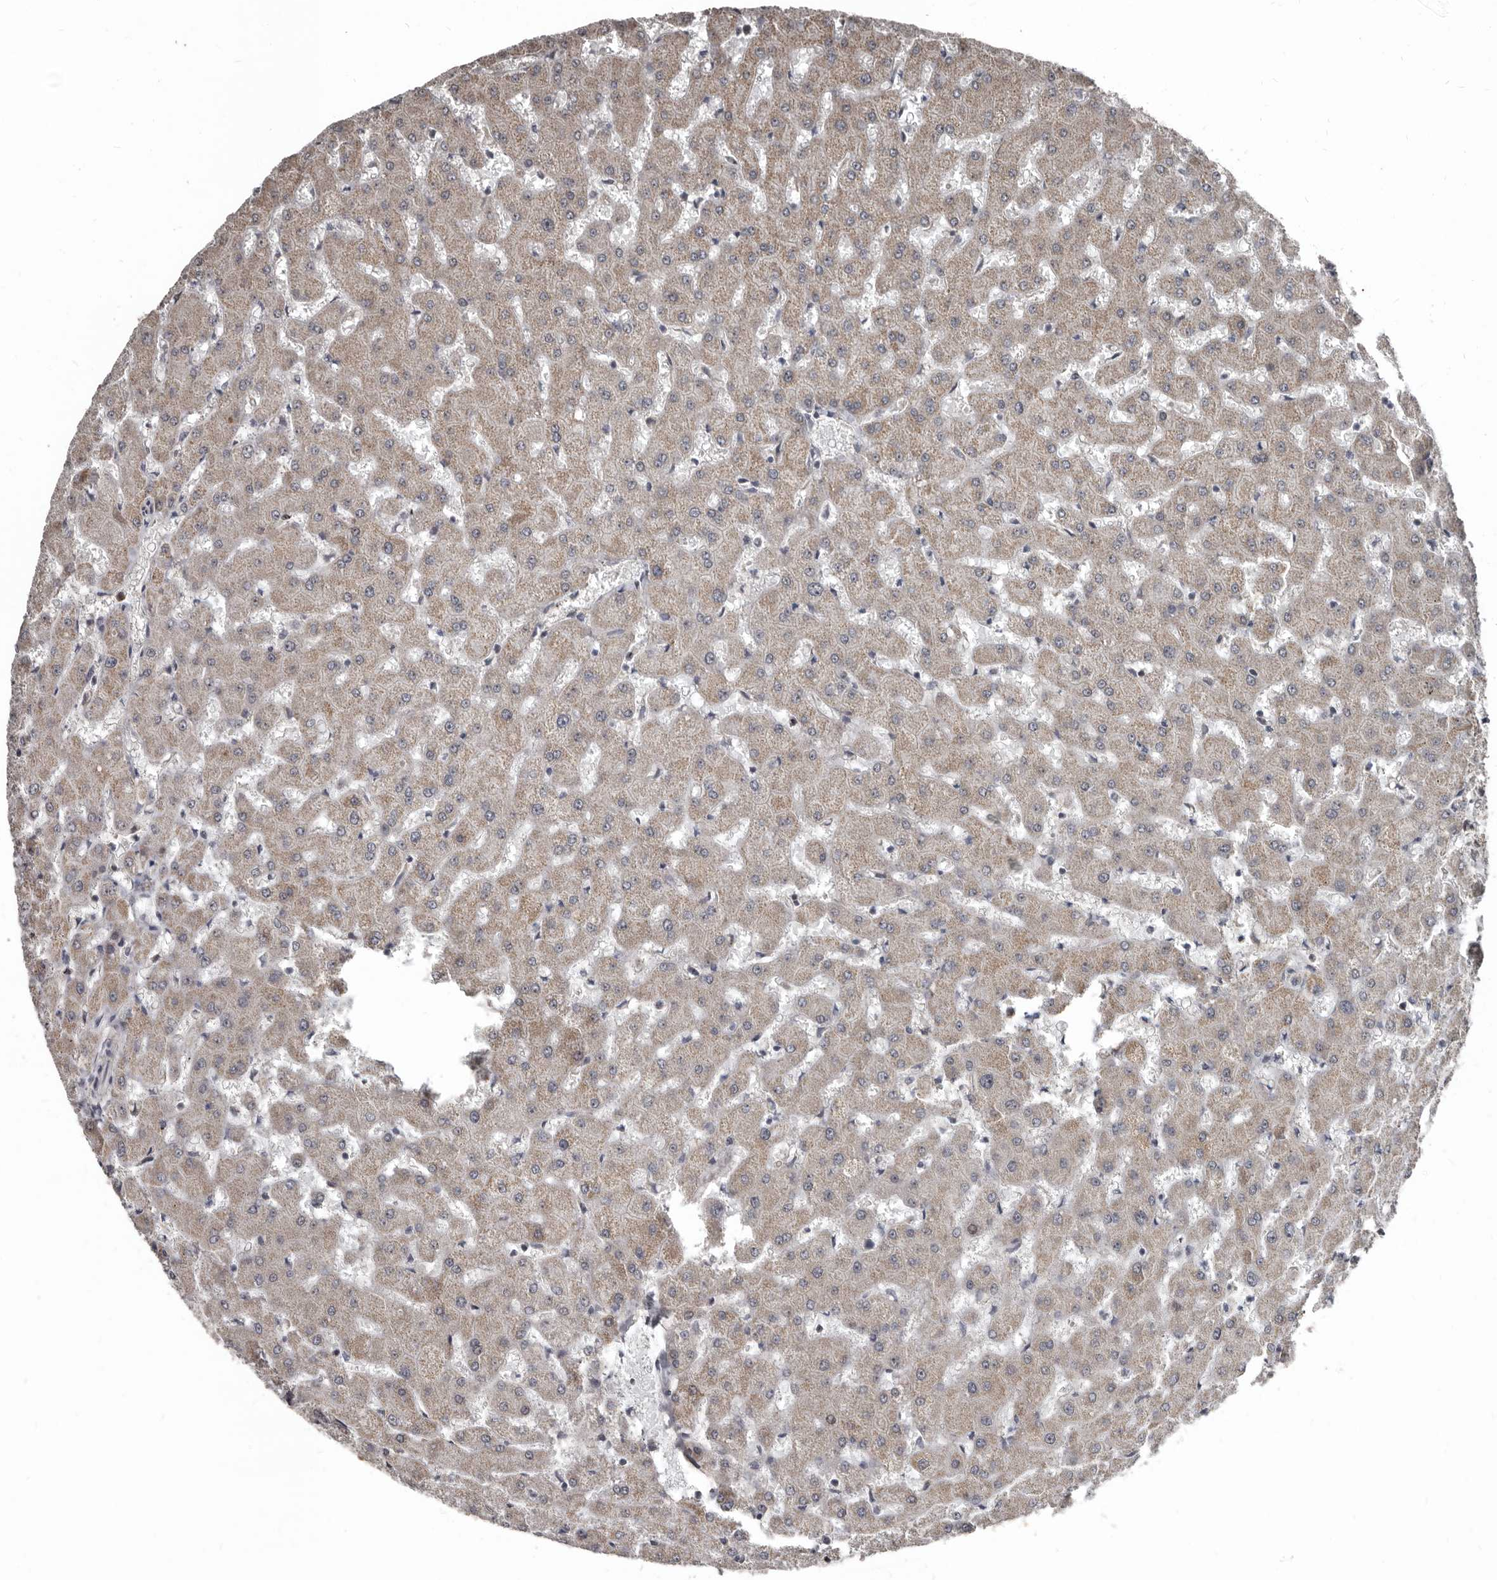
{"staining": {"intensity": "negative", "quantity": "none", "location": "none"}, "tissue": "liver", "cell_type": "Cholangiocytes", "image_type": "normal", "snomed": [{"axis": "morphology", "description": "Normal tissue, NOS"}, {"axis": "topography", "description": "Liver"}], "caption": "DAB immunohistochemical staining of benign human liver shows no significant staining in cholangiocytes. (Immunohistochemistry, brightfield microscopy, high magnification).", "gene": "DHPS", "patient": {"sex": "female", "age": 63}}